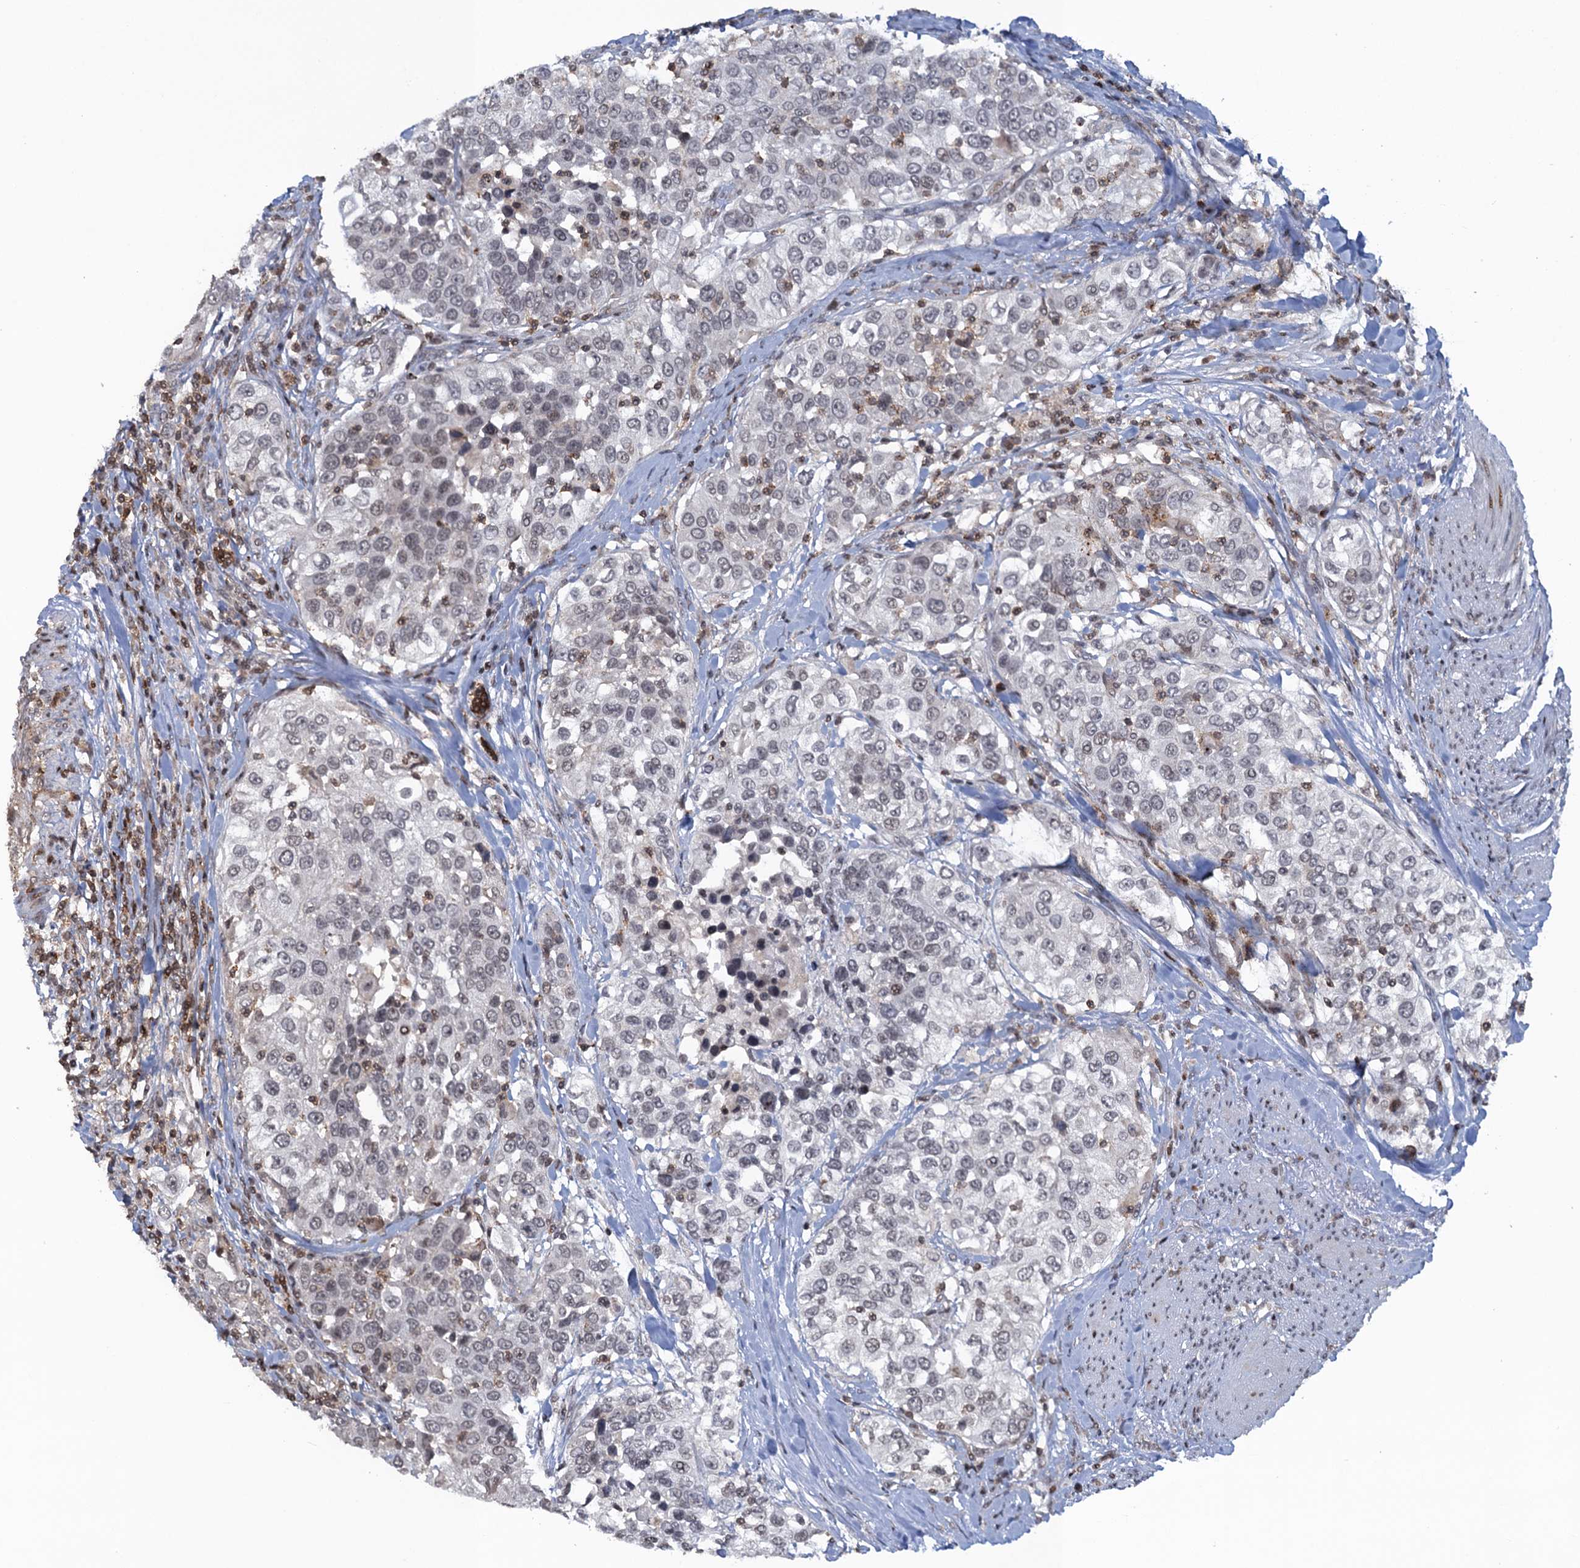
{"staining": {"intensity": "negative", "quantity": "none", "location": "none"}, "tissue": "urothelial cancer", "cell_type": "Tumor cells", "image_type": "cancer", "snomed": [{"axis": "morphology", "description": "Urothelial carcinoma, High grade"}, {"axis": "topography", "description": "Urinary bladder"}], "caption": "High power microscopy micrograph of an IHC photomicrograph of urothelial cancer, revealing no significant expression in tumor cells. (Immunohistochemistry (ihc), brightfield microscopy, high magnification).", "gene": "FYB1", "patient": {"sex": "female", "age": 80}}